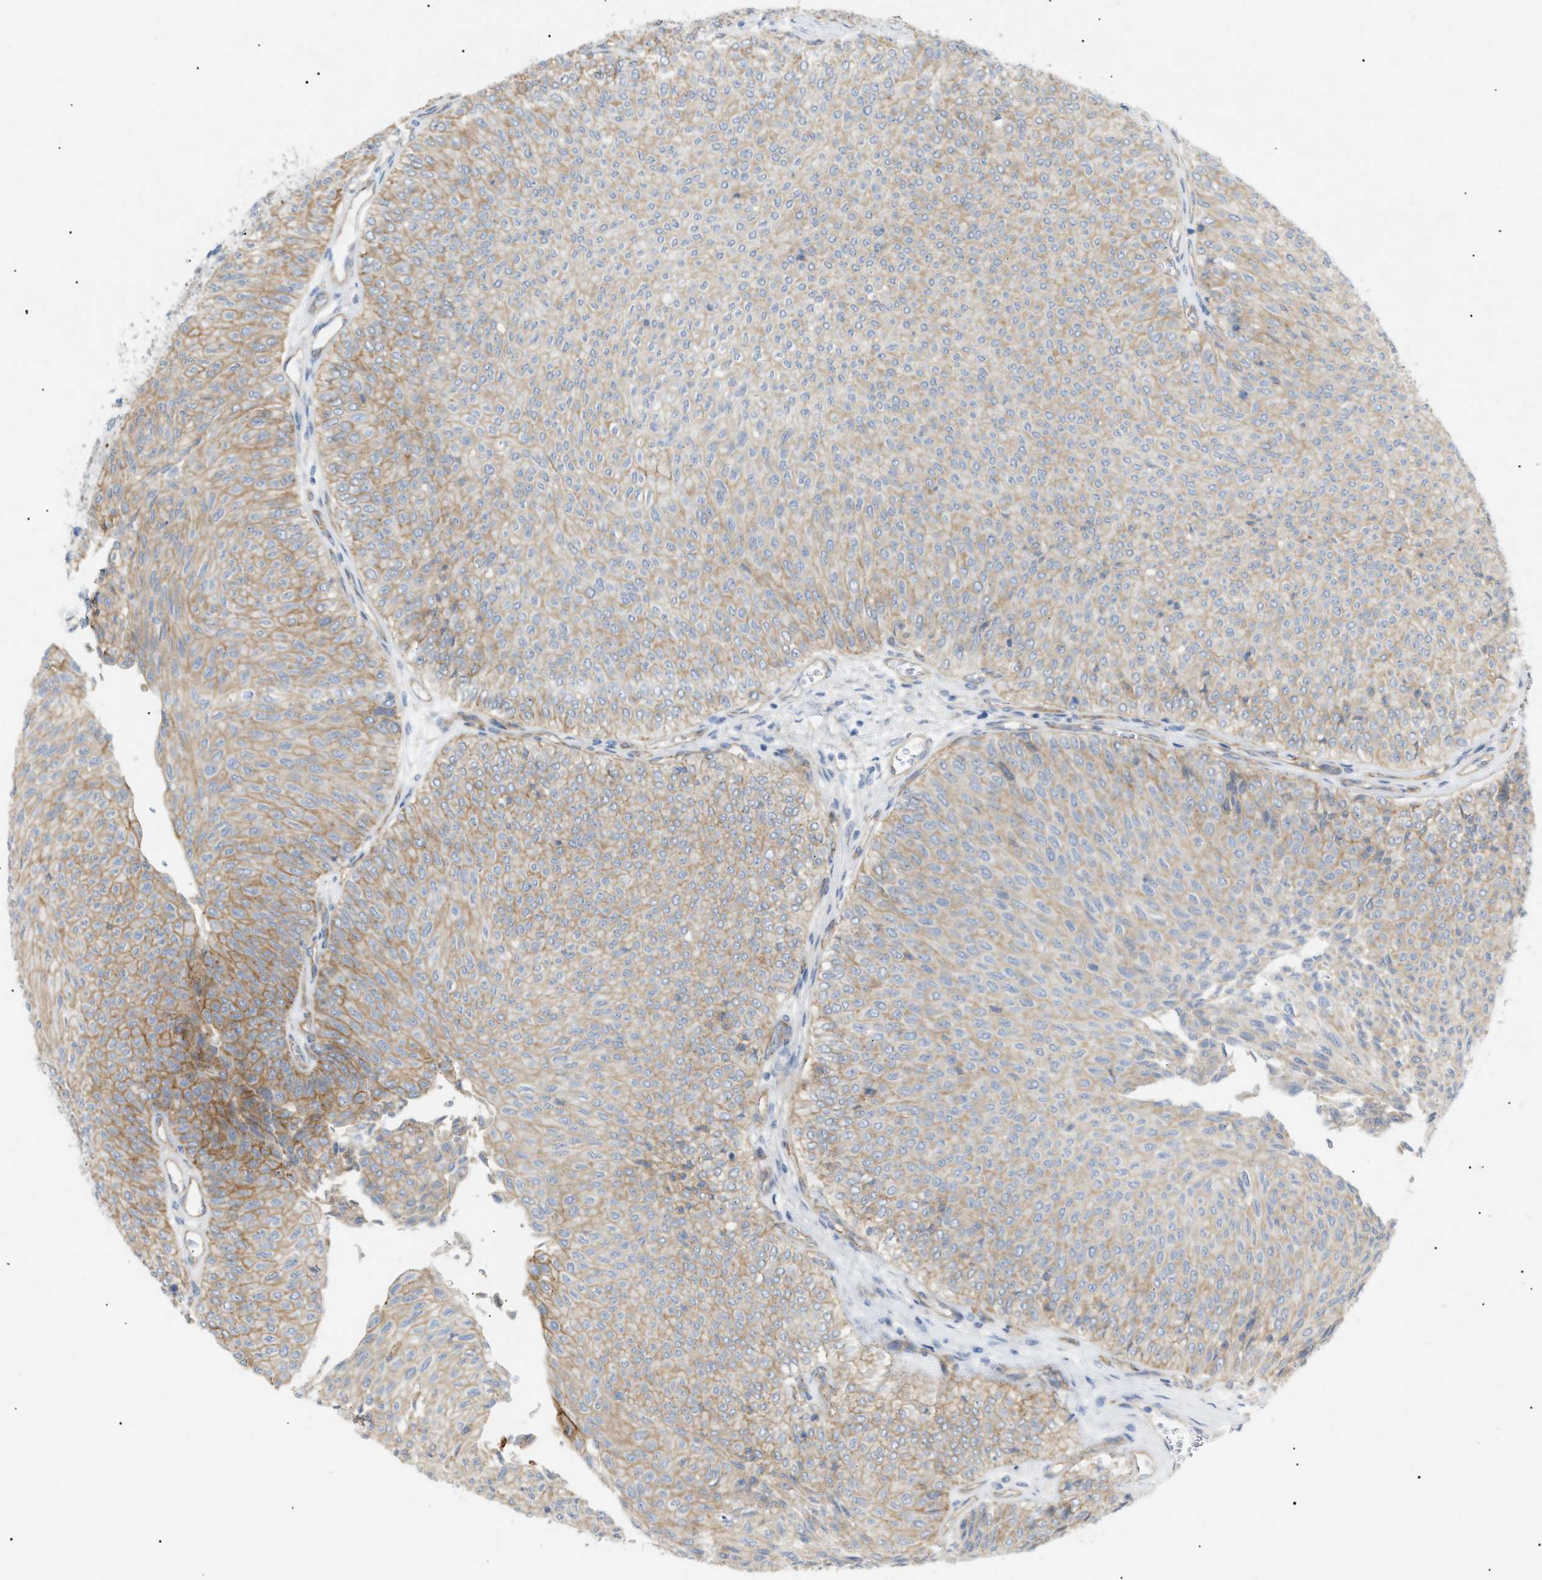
{"staining": {"intensity": "moderate", "quantity": "<25%", "location": "cytoplasmic/membranous"}, "tissue": "urothelial cancer", "cell_type": "Tumor cells", "image_type": "cancer", "snomed": [{"axis": "morphology", "description": "Urothelial carcinoma, Low grade"}, {"axis": "topography", "description": "Urinary bladder"}], "caption": "Brown immunohistochemical staining in urothelial carcinoma (low-grade) demonstrates moderate cytoplasmic/membranous staining in approximately <25% of tumor cells. (brown staining indicates protein expression, while blue staining denotes nuclei).", "gene": "ZFHX2", "patient": {"sex": "male", "age": 78}}